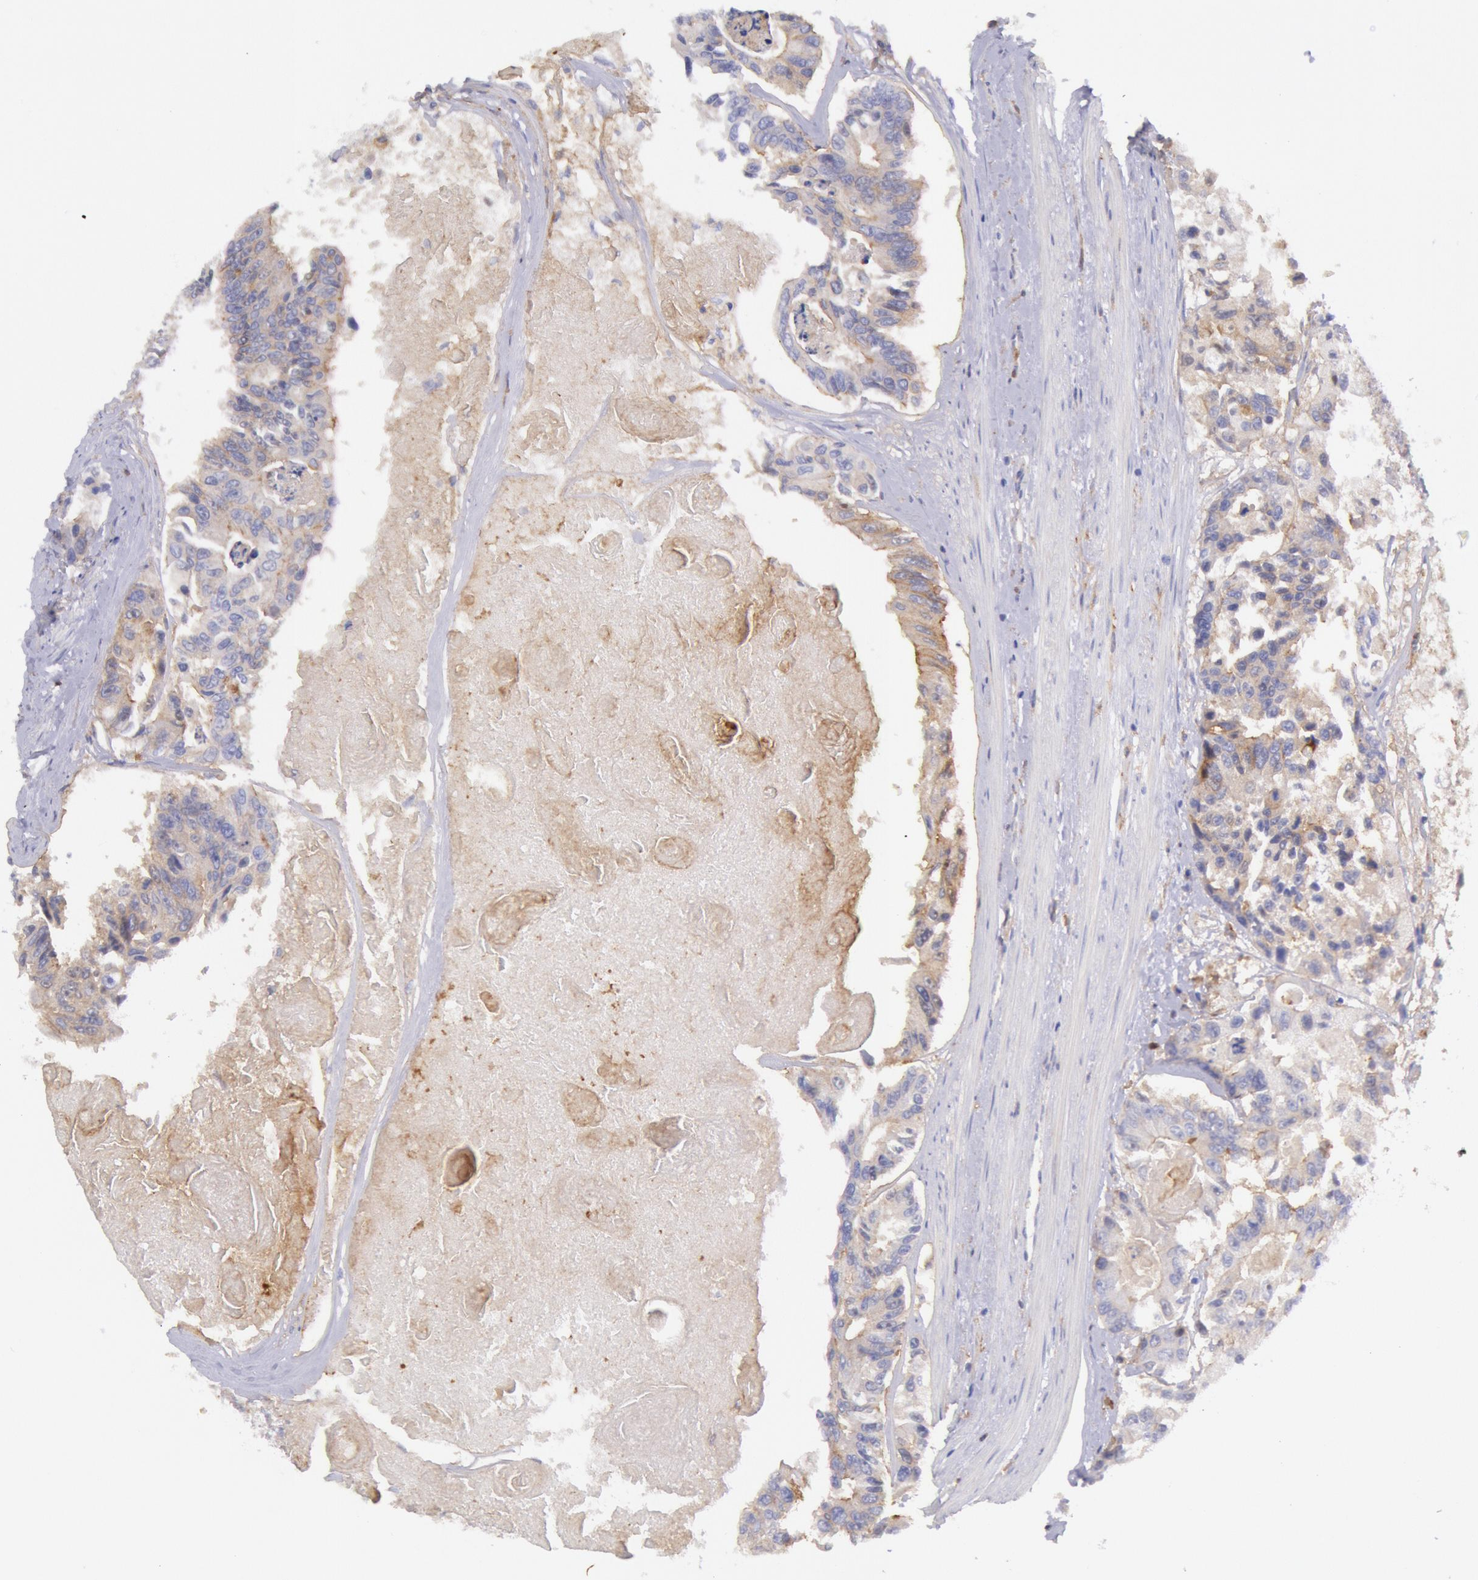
{"staining": {"intensity": "weak", "quantity": "<25%", "location": "cytoplasmic/membranous"}, "tissue": "colorectal cancer", "cell_type": "Tumor cells", "image_type": "cancer", "snomed": [{"axis": "morphology", "description": "Adenocarcinoma, NOS"}, {"axis": "topography", "description": "Colon"}], "caption": "A high-resolution histopathology image shows immunohistochemistry staining of colorectal cancer (adenocarcinoma), which reveals no significant expression in tumor cells.", "gene": "LYN", "patient": {"sex": "female", "age": 86}}